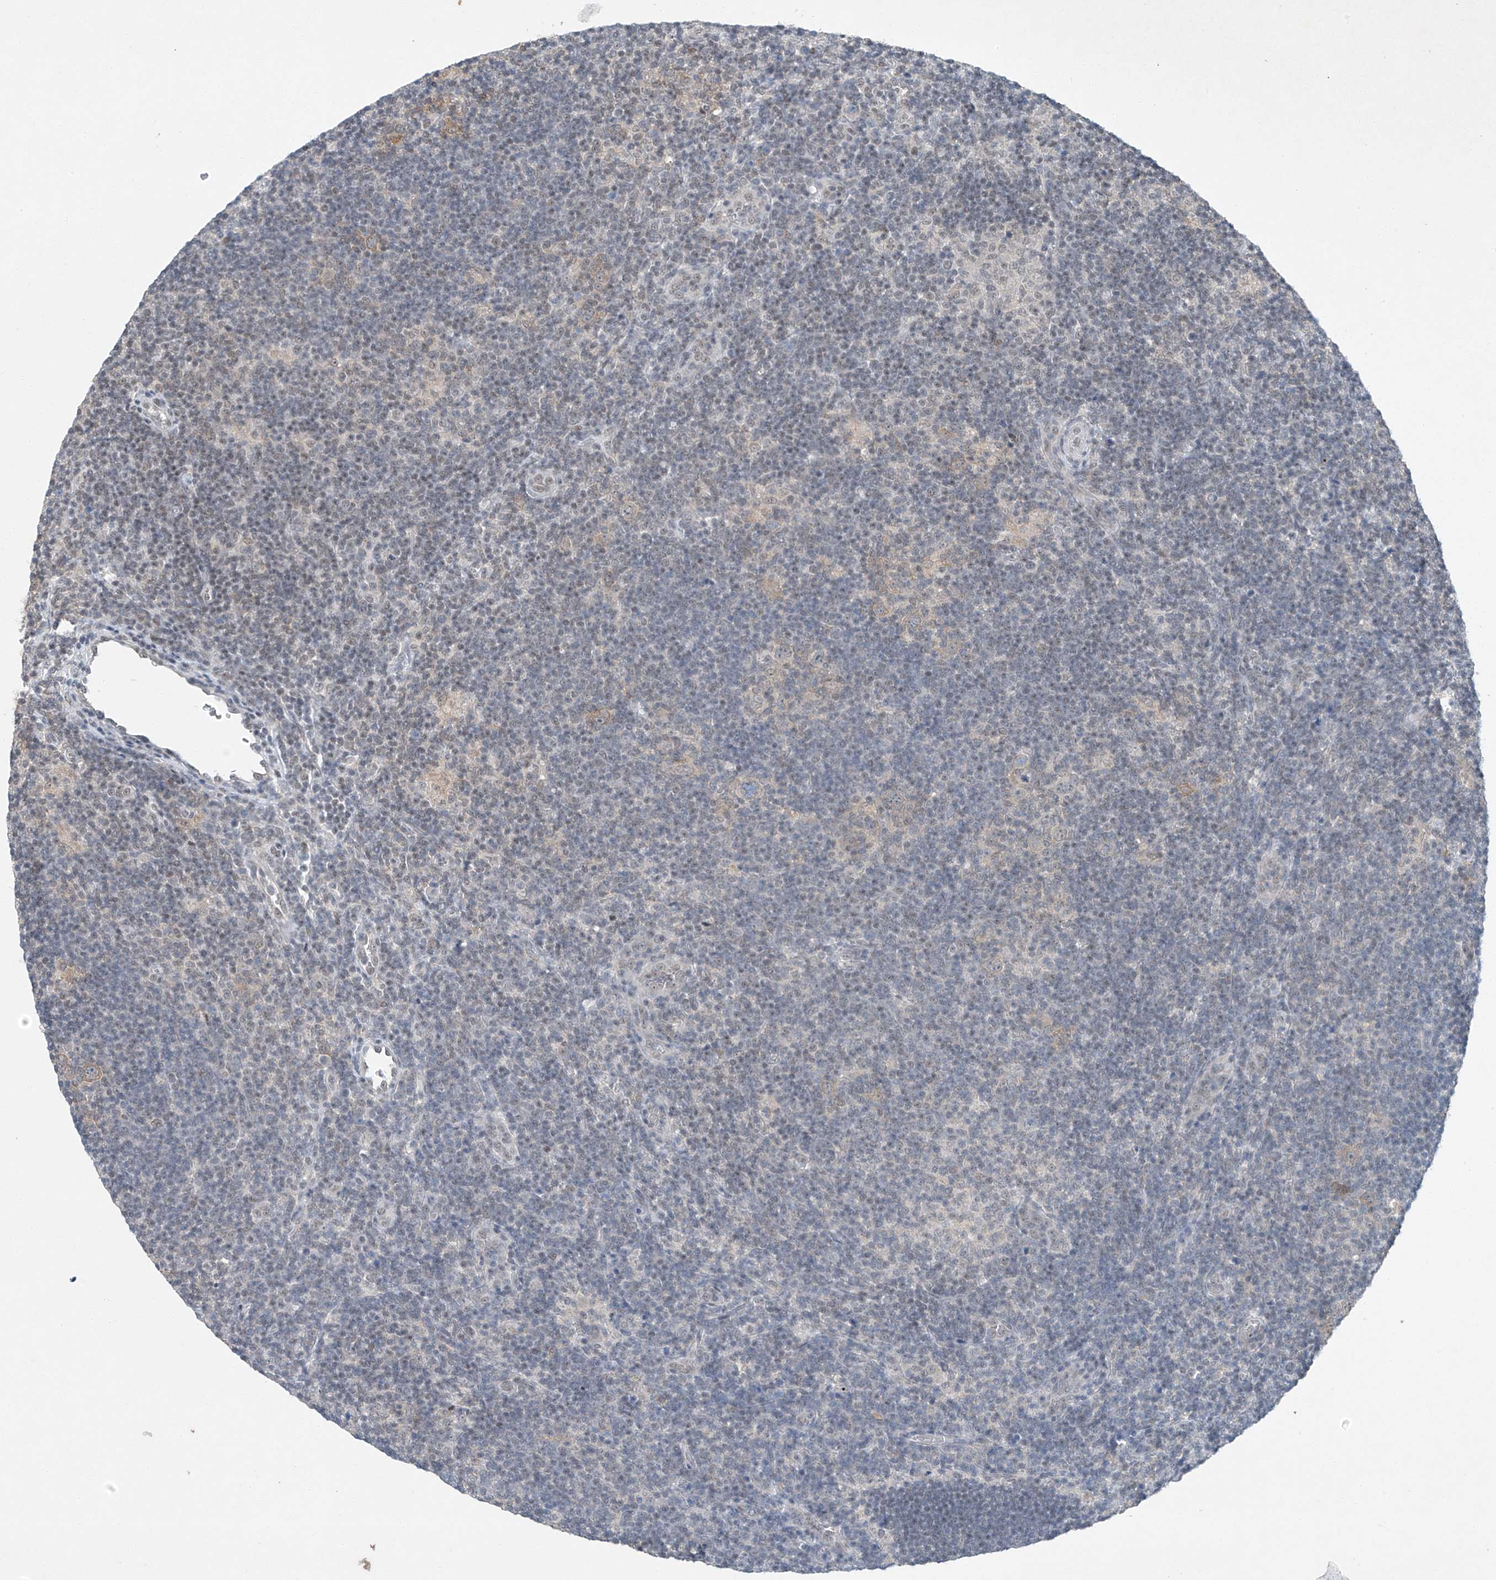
{"staining": {"intensity": "weak", "quantity": "<25%", "location": "cytoplasmic/membranous"}, "tissue": "lymphoma", "cell_type": "Tumor cells", "image_type": "cancer", "snomed": [{"axis": "morphology", "description": "Hodgkin's disease, NOS"}, {"axis": "topography", "description": "Lymph node"}], "caption": "Immunohistochemistry (IHC) of human lymphoma reveals no positivity in tumor cells. (IHC, brightfield microscopy, high magnification).", "gene": "TAF8", "patient": {"sex": "female", "age": 57}}